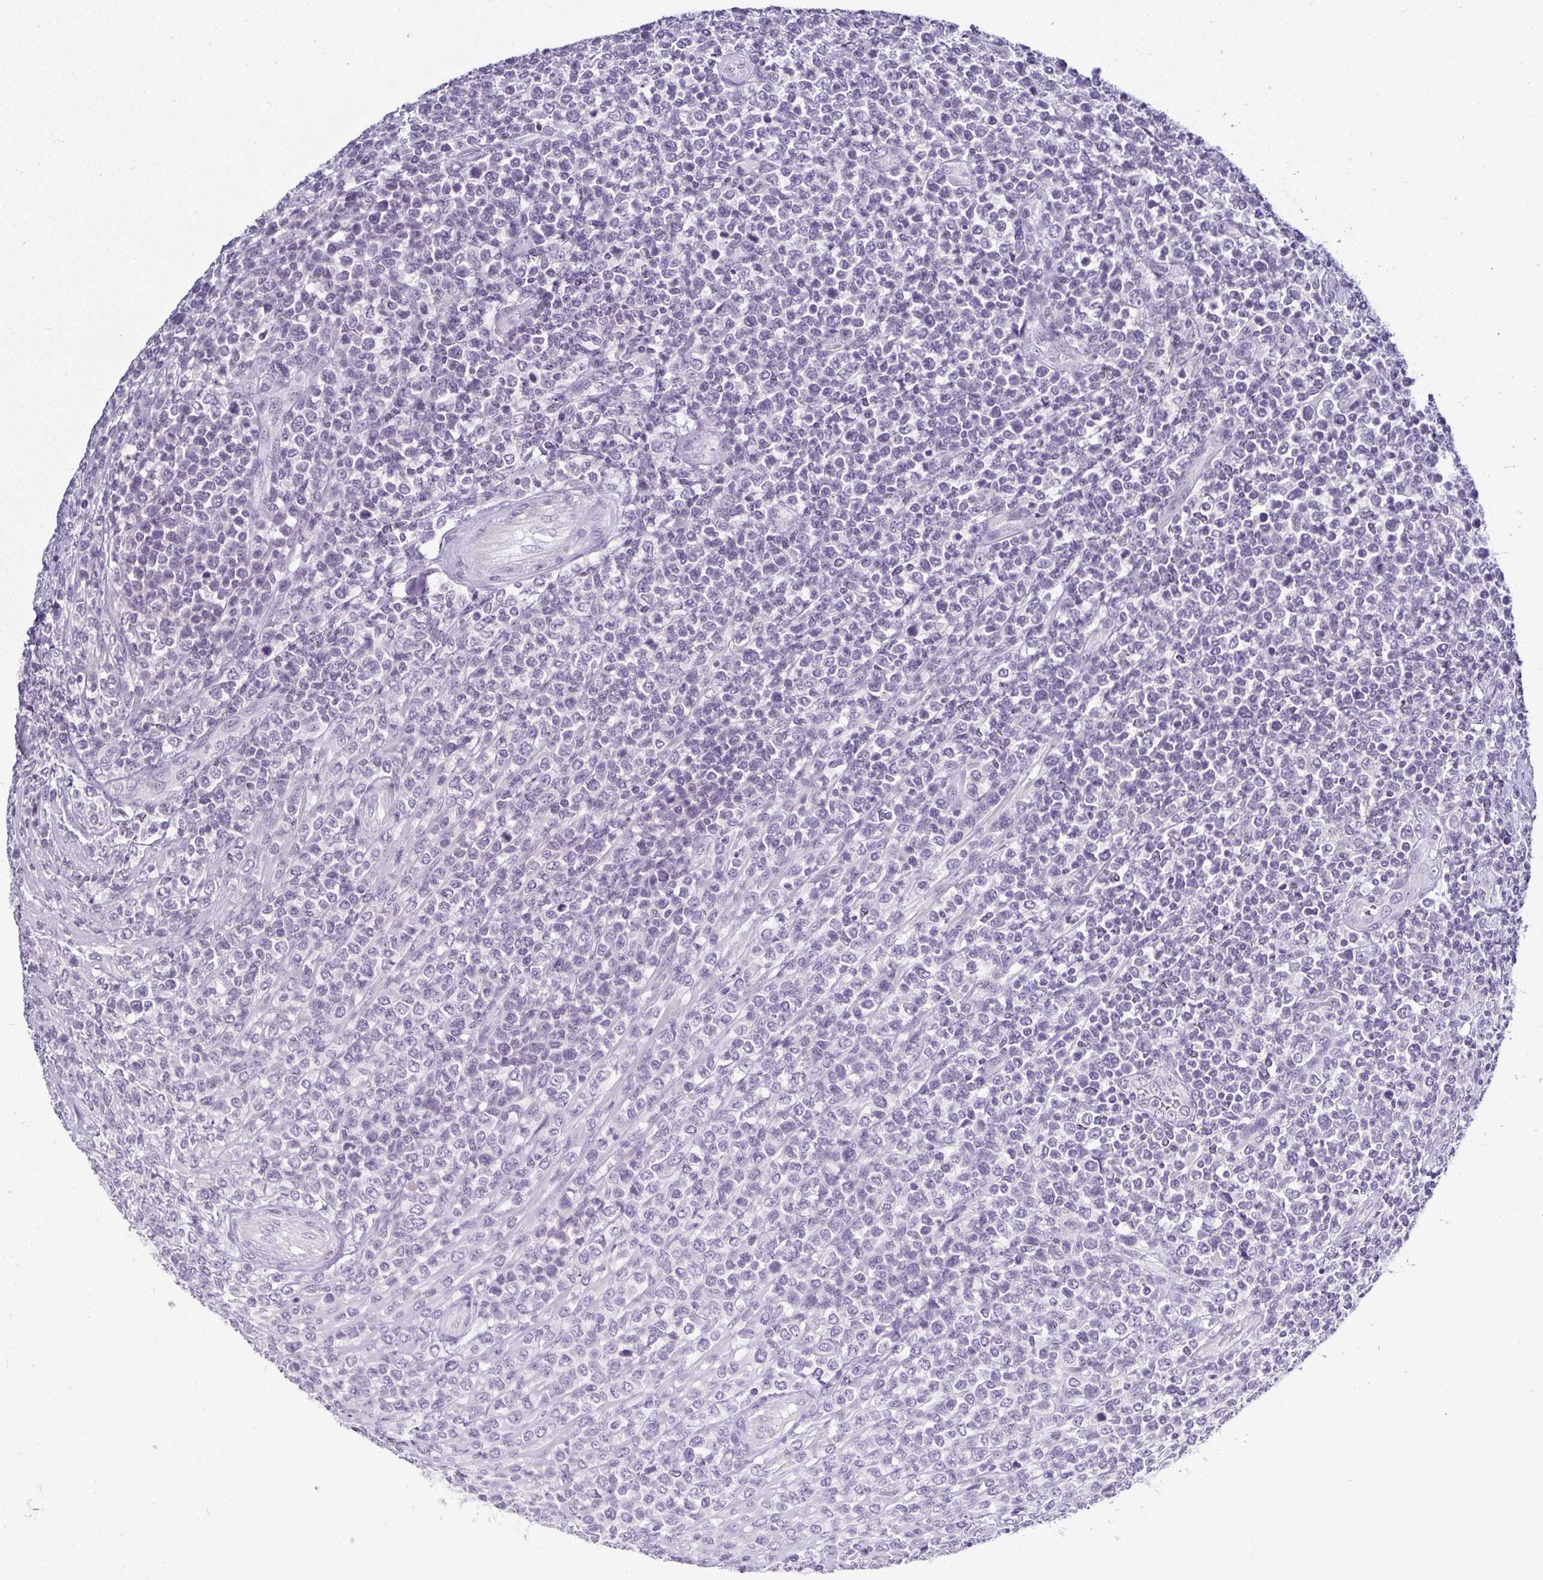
{"staining": {"intensity": "negative", "quantity": "none", "location": "none"}, "tissue": "lymphoma", "cell_type": "Tumor cells", "image_type": "cancer", "snomed": [{"axis": "morphology", "description": "Malignant lymphoma, non-Hodgkin's type, High grade"}, {"axis": "topography", "description": "Soft tissue"}], "caption": "DAB (3,3'-diaminobenzidine) immunohistochemical staining of lymphoma shows no significant positivity in tumor cells.", "gene": "SERPINB3", "patient": {"sex": "female", "age": 56}}